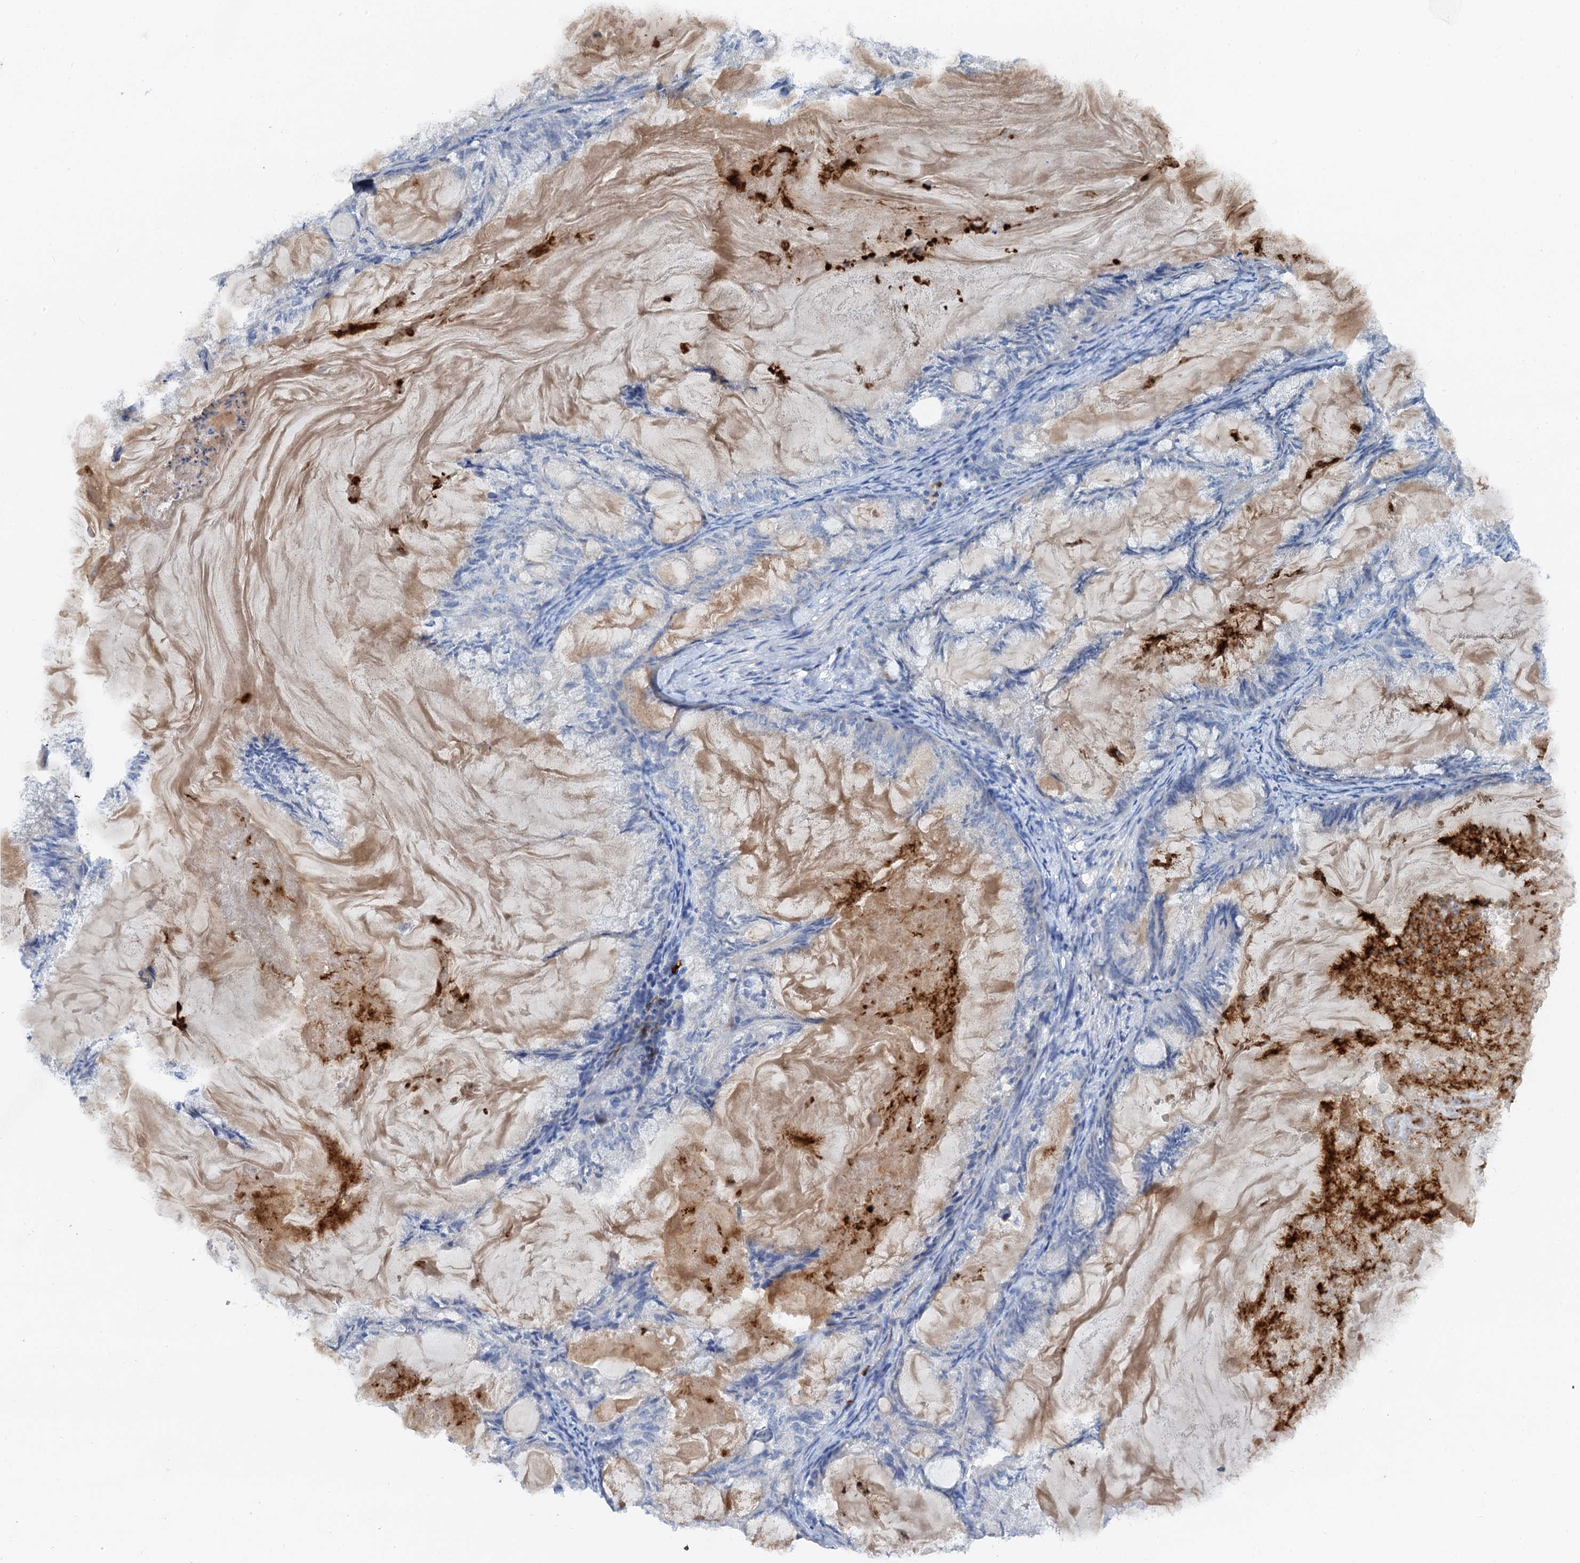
{"staining": {"intensity": "negative", "quantity": "none", "location": "none"}, "tissue": "endometrial cancer", "cell_type": "Tumor cells", "image_type": "cancer", "snomed": [{"axis": "morphology", "description": "Adenocarcinoma, NOS"}, {"axis": "topography", "description": "Endometrium"}], "caption": "High power microscopy photomicrograph of an IHC photomicrograph of endometrial cancer (adenocarcinoma), revealing no significant positivity in tumor cells.", "gene": "OTOA", "patient": {"sex": "female", "age": 86}}